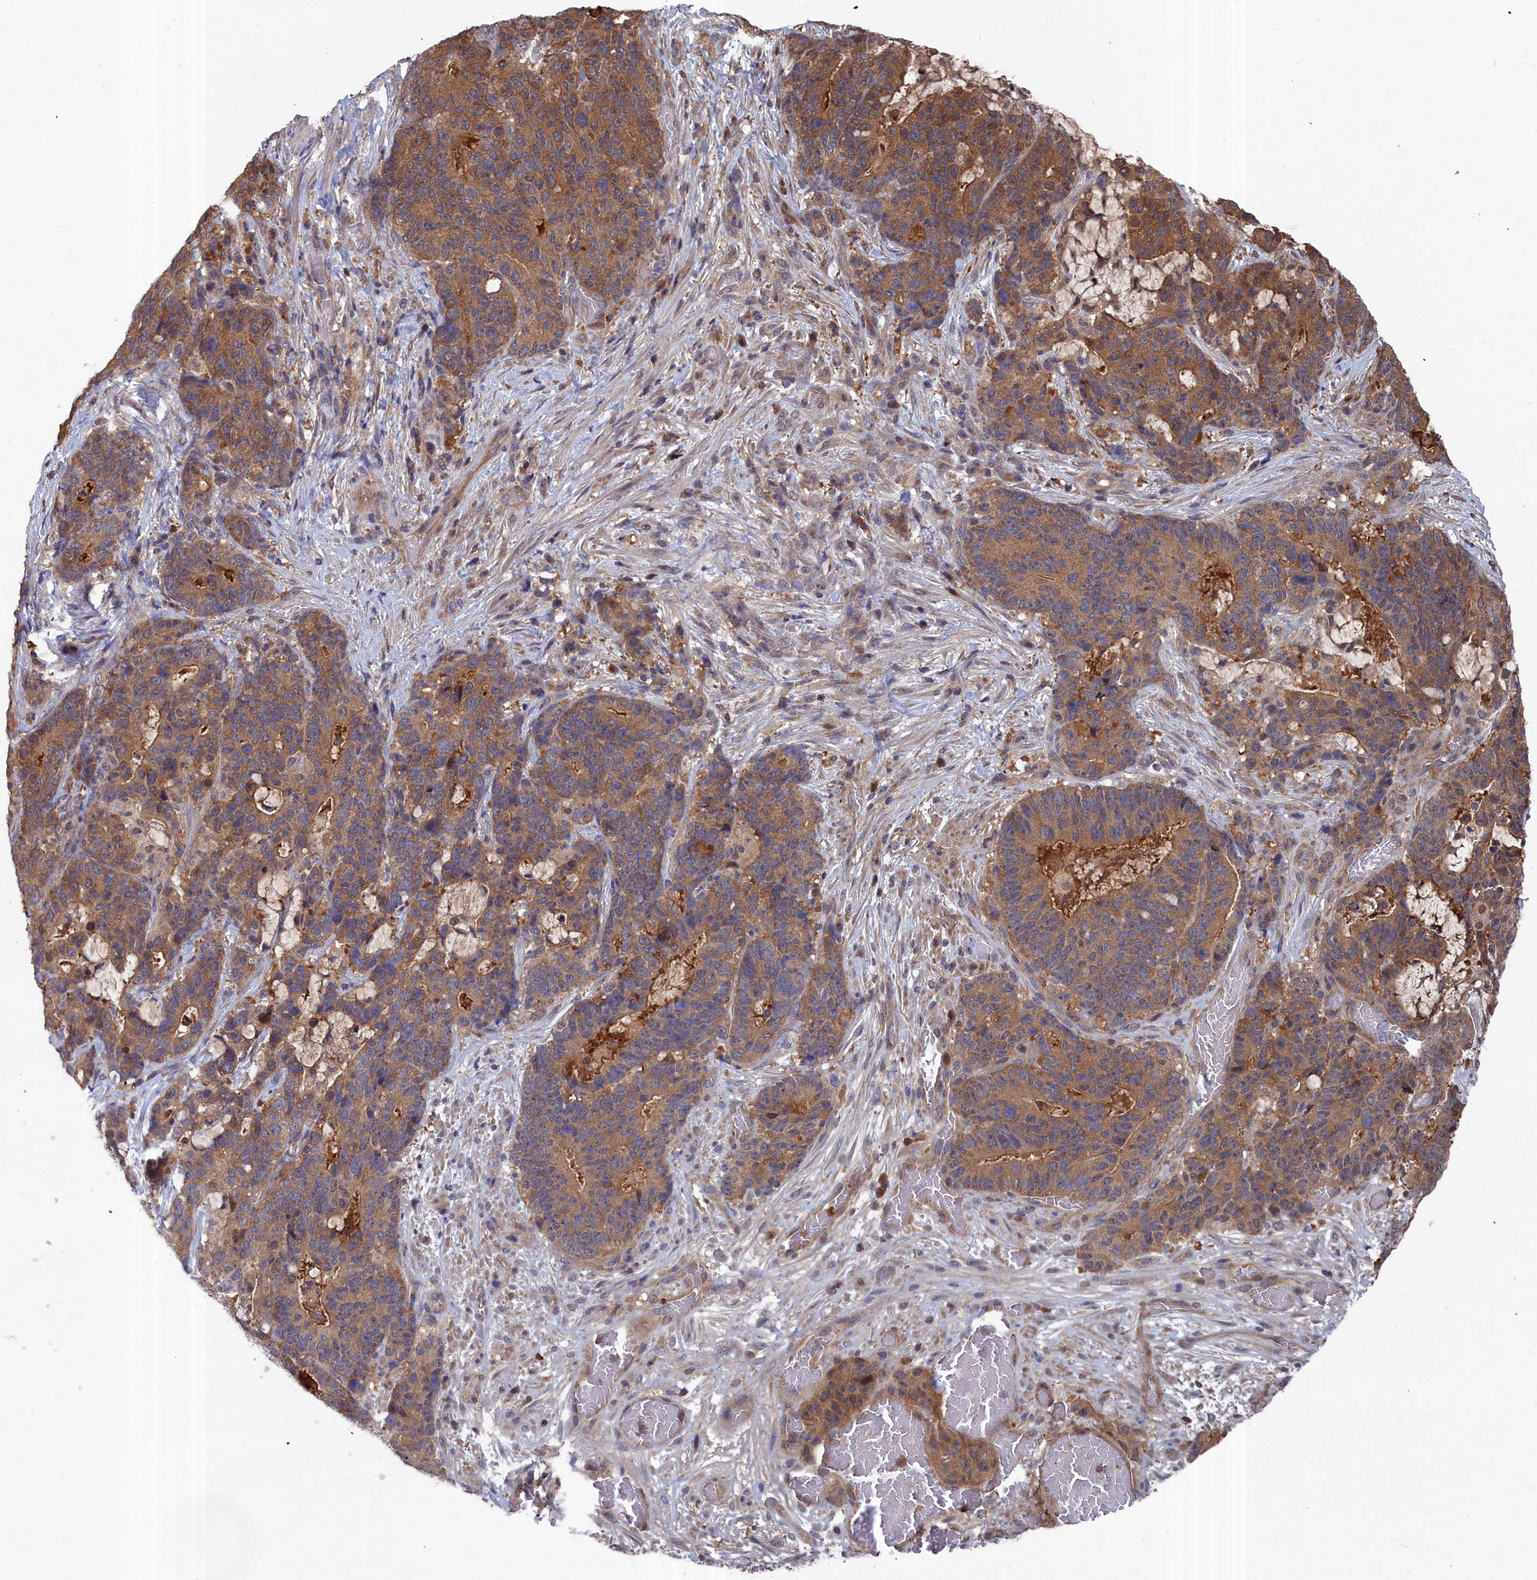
{"staining": {"intensity": "moderate", "quantity": ">75%", "location": "cytoplasmic/membranous"}, "tissue": "stomach cancer", "cell_type": "Tumor cells", "image_type": "cancer", "snomed": [{"axis": "morphology", "description": "Normal tissue, NOS"}, {"axis": "morphology", "description": "Adenocarcinoma, NOS"}, {"axis": "topography", "description": "Stomach"}], "caption": "A medium amount of moderate cytoplasmic/membranous expression is identified in about >75% of tumor cells in stomach adenocarcinoma tissue.", "gene": "GFRA2", "patient": {"sex": "female", "age": 64}}